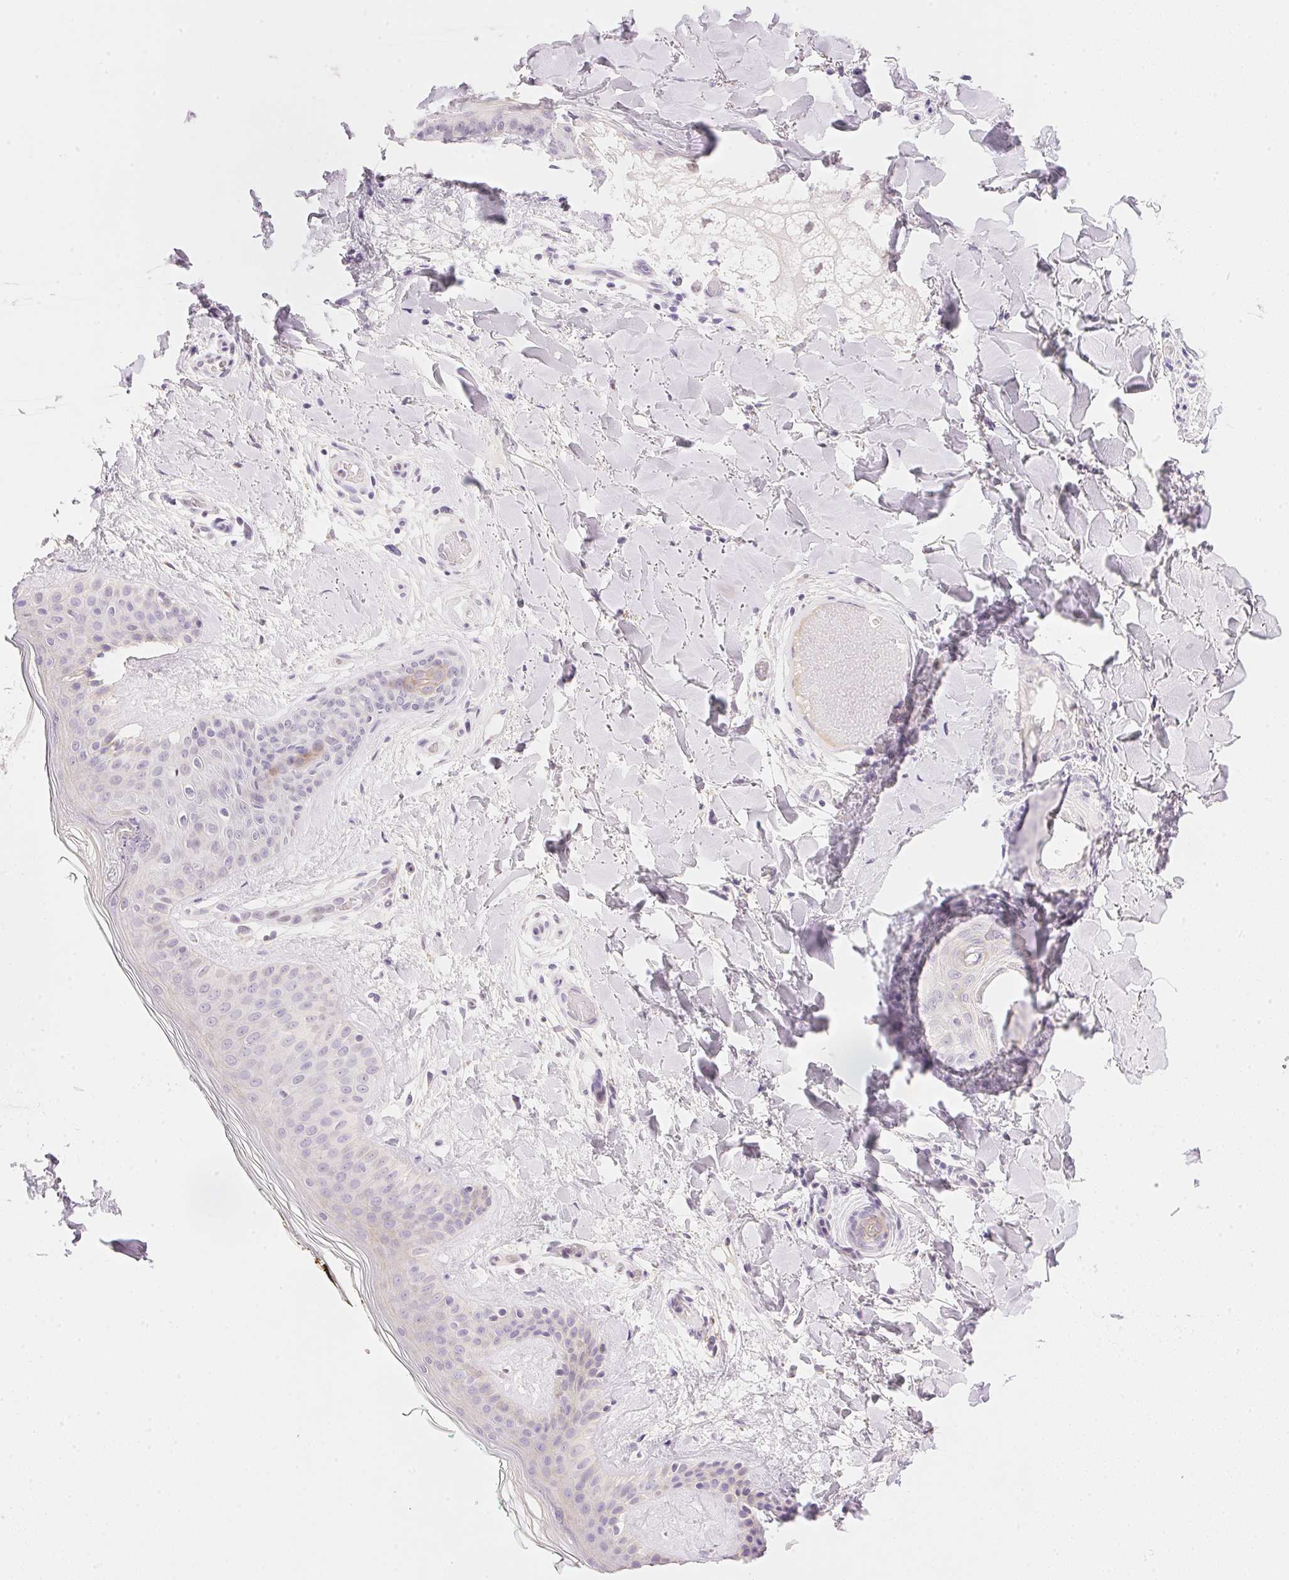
{"staining": {"intensity": "negative", "quantity": "none", "location": "none"}, "tissue": "skin", "cell_type": "Fibroblasts", "image_type": "normal", "snomed": [{"axis": "morphology", "description": "Normal tissue, NOS"}, {"axis": "topography", "description": "Skin"}], "caption": "Photomicrograph shows no significant protein positivity in fibroblasts of normal skin.", "gene": "TEKT1", "patient": {"sex": "female", "age": 34}}